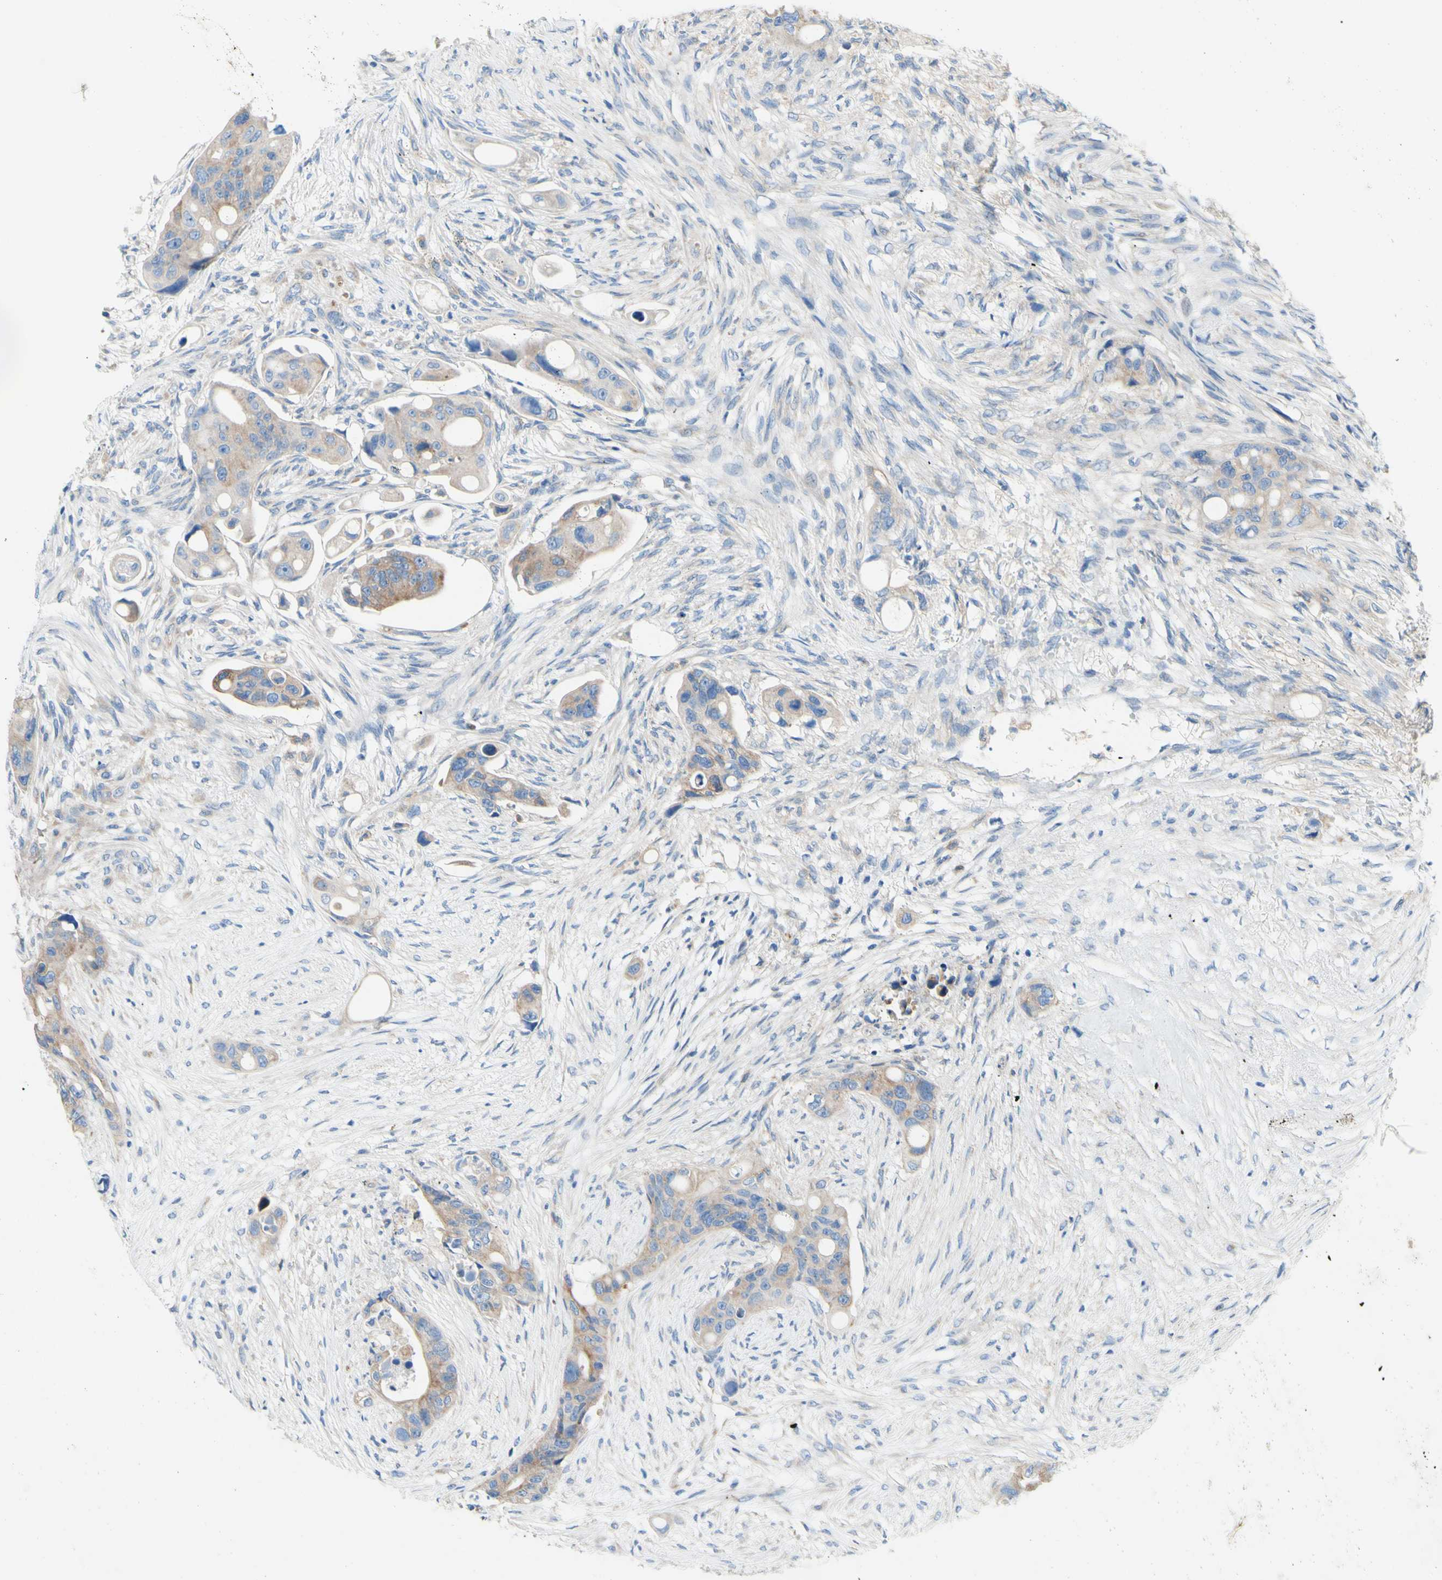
{"staining": {"intensity": "moderate", "quantity": "<25%", "location": "cytoplasmic/membranous"}, "tissue": "colorectal cancer", "cell_type": "Tumor cells", "image_type": "cancer", "snomed": [{"axis": "morphology", "description": "Adenocarcinoma, NOS"}, {"axis": "topography", "description": "Colon"}], "caption": "The micrograph shows staining of colorectal cancer, revealing moderate cytoplasmic/membranous protein expression (brown color) within tumor cells.", "gene": "RETREG2", "patient": {"sex": "female", "age": 57}}